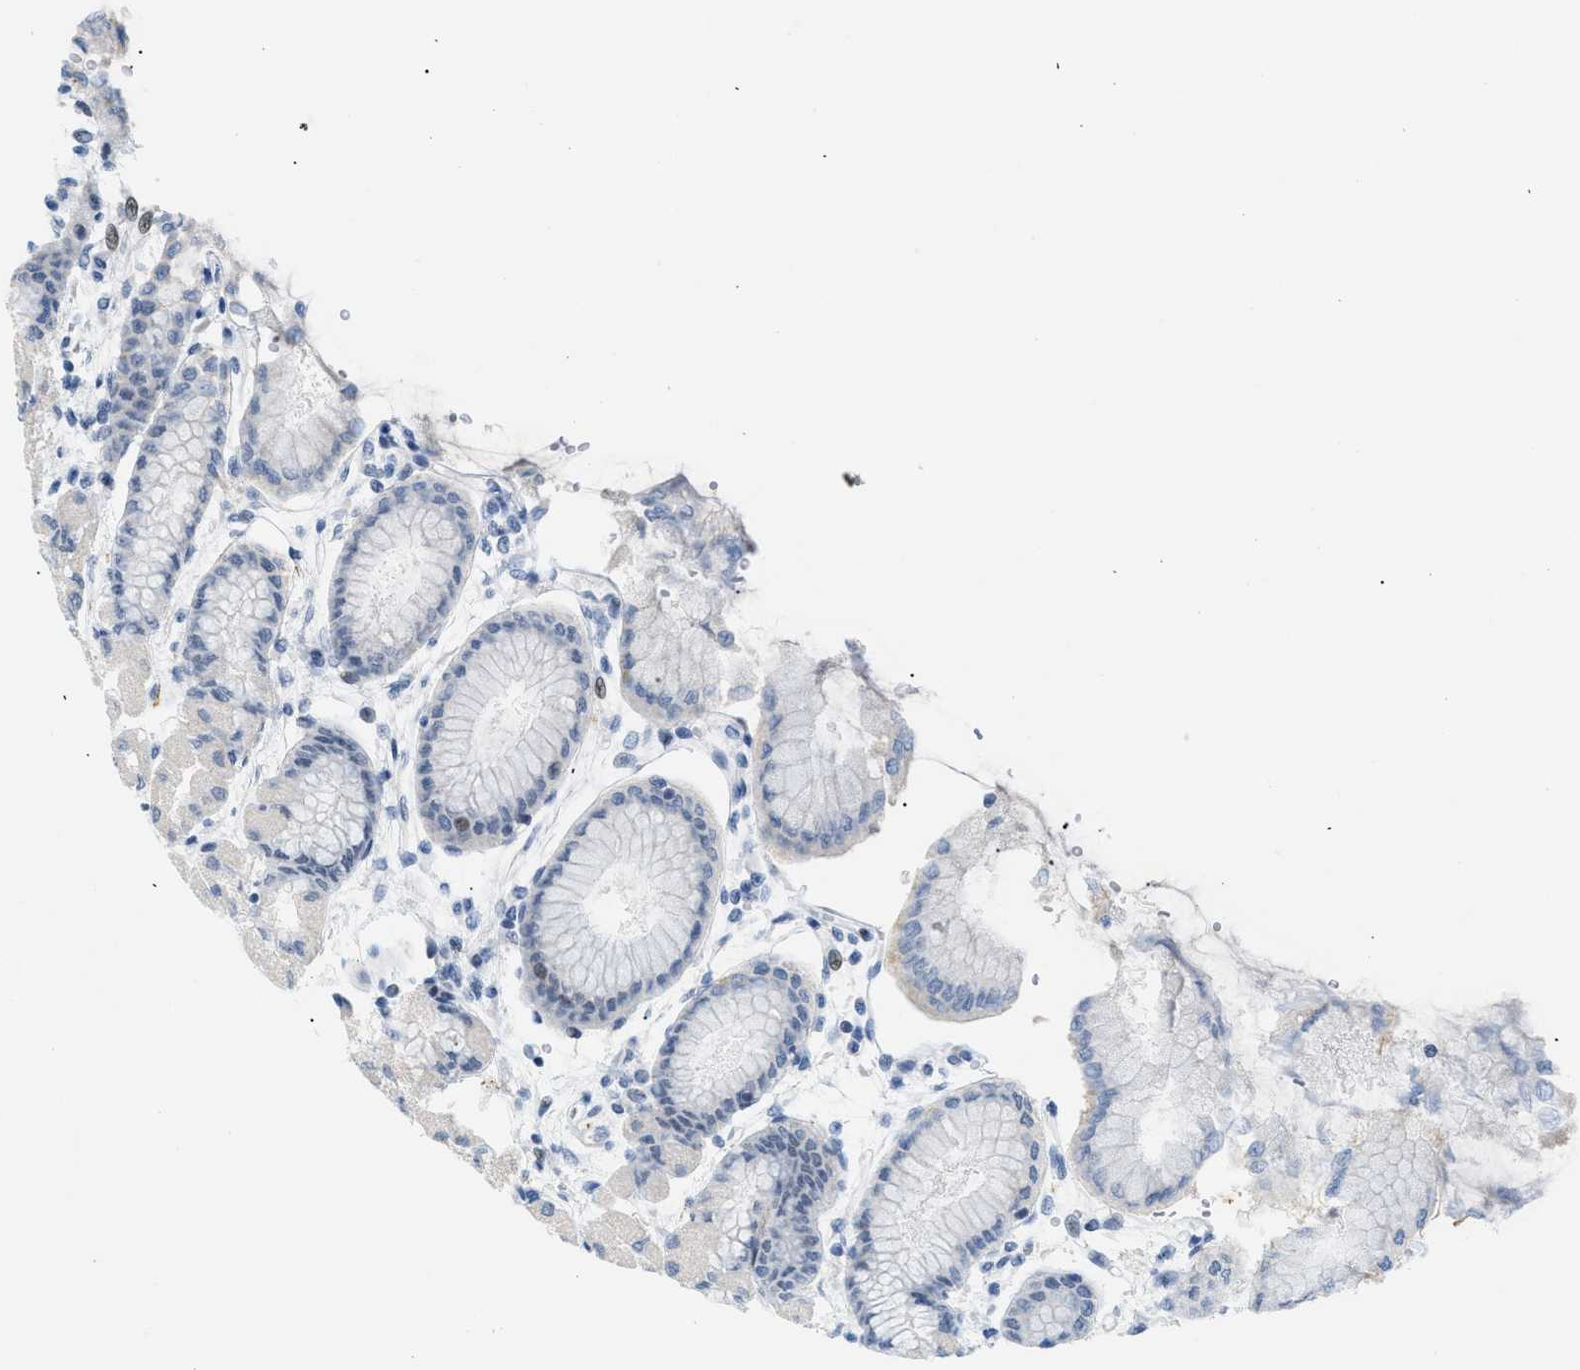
{"staining": {"intensity": "moderate", "quantity": "<25%", "location": "nuclear"}, "tissue": "stomach", "cell_type": "Glandular cells", "image_type": "normal", "snomed": [{"axis": "morphology", "description": "Normal tissue, NOS"}, {"axis": "topography", "description": "Stomach, upper"}], "caption": "A high-resolution micrograph shows immunohistochemistry staining of normal stomach, which reveals moderate nuclear expression in about <25% of glandular cells. (DAB (3,3'-diaminobenzidine) = brown stain, brightfield microscopy at high magnification).", "gene": "MED1", "patient": {"sex": "female", "age": 56}}